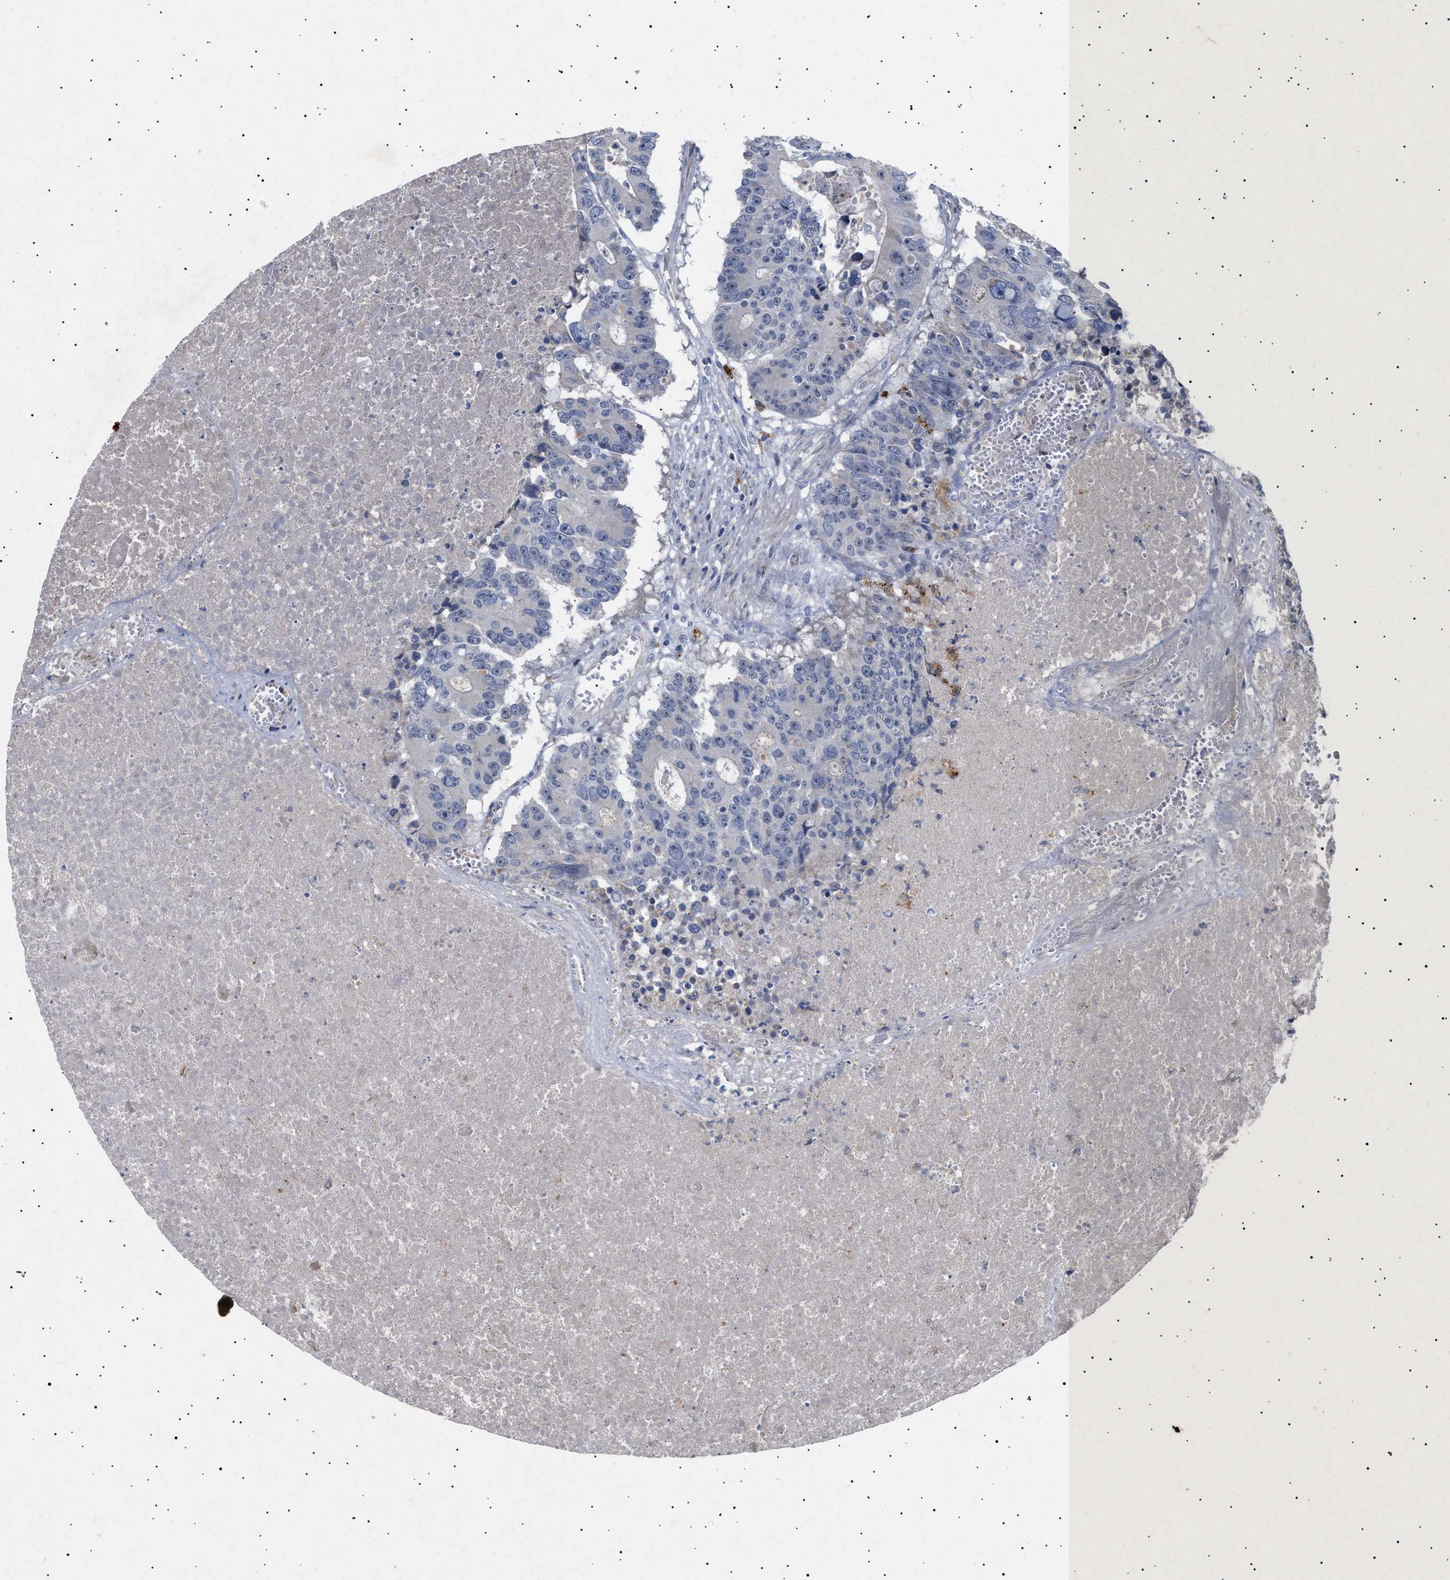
{"staining": {"intensity": "weak", "quantity": "<25%", "location": "cytoplasmic/membranous"}, "tissue": "colorectal cancer", "cell_type": "Tumor cells", "image_type": "cancer", "snomed": [{"axis": "morphology", "description": "Adenocarcinoma, NOS"}, {"axis": "topography", "description": "Colon"}], "caption": "Protein analysis of adenocarcinoma (colorectal) demonstrates no significant positivity in tumor cells.", "gene": "SIRT5", "patient": {"sex": "male", "age": 87}}